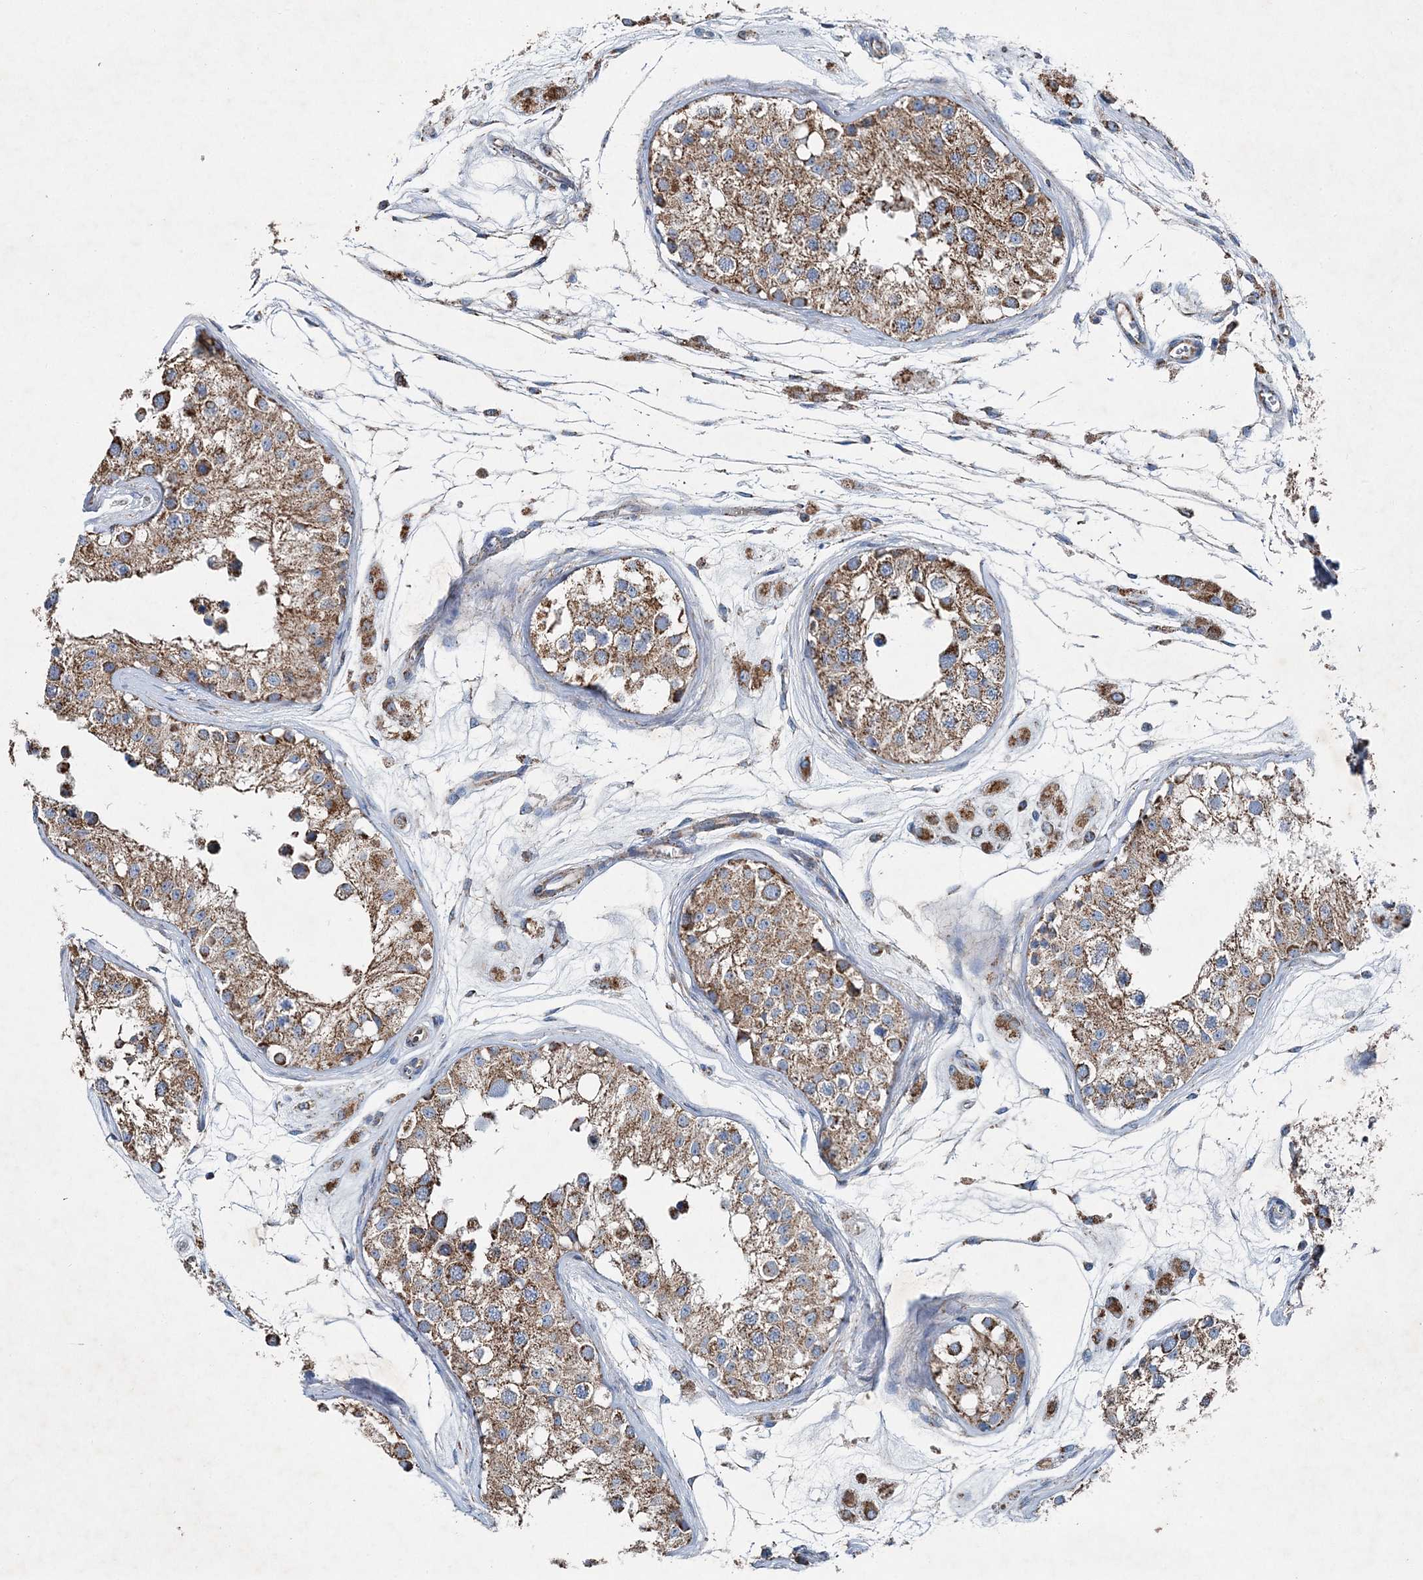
{"staining": {"intensity": "strong", "quantity": ">75%", "location": "cytoplasmic/membranous"}, "tissue": "testis", "cell_type": "Cells in seminiferous ducts", "image_type": "normal", "snomed": [{"axis": "morphology", "description": "Normal tissue, NOS"}, {"axis": "morphology", "description": "Adenocarcinoma, metastatic, NOS"}, {"axis": "topography", "description": "Testis"}], "caption": "An image showing strong cytoplasmic/membranous expression in approximately >75% of cells in seminiferous ducts in unremarkable testis, as visualized by brown immunohistochemical staining.", "gene": "SPAG16", "patient": {"sex": "male", "age": 26}}